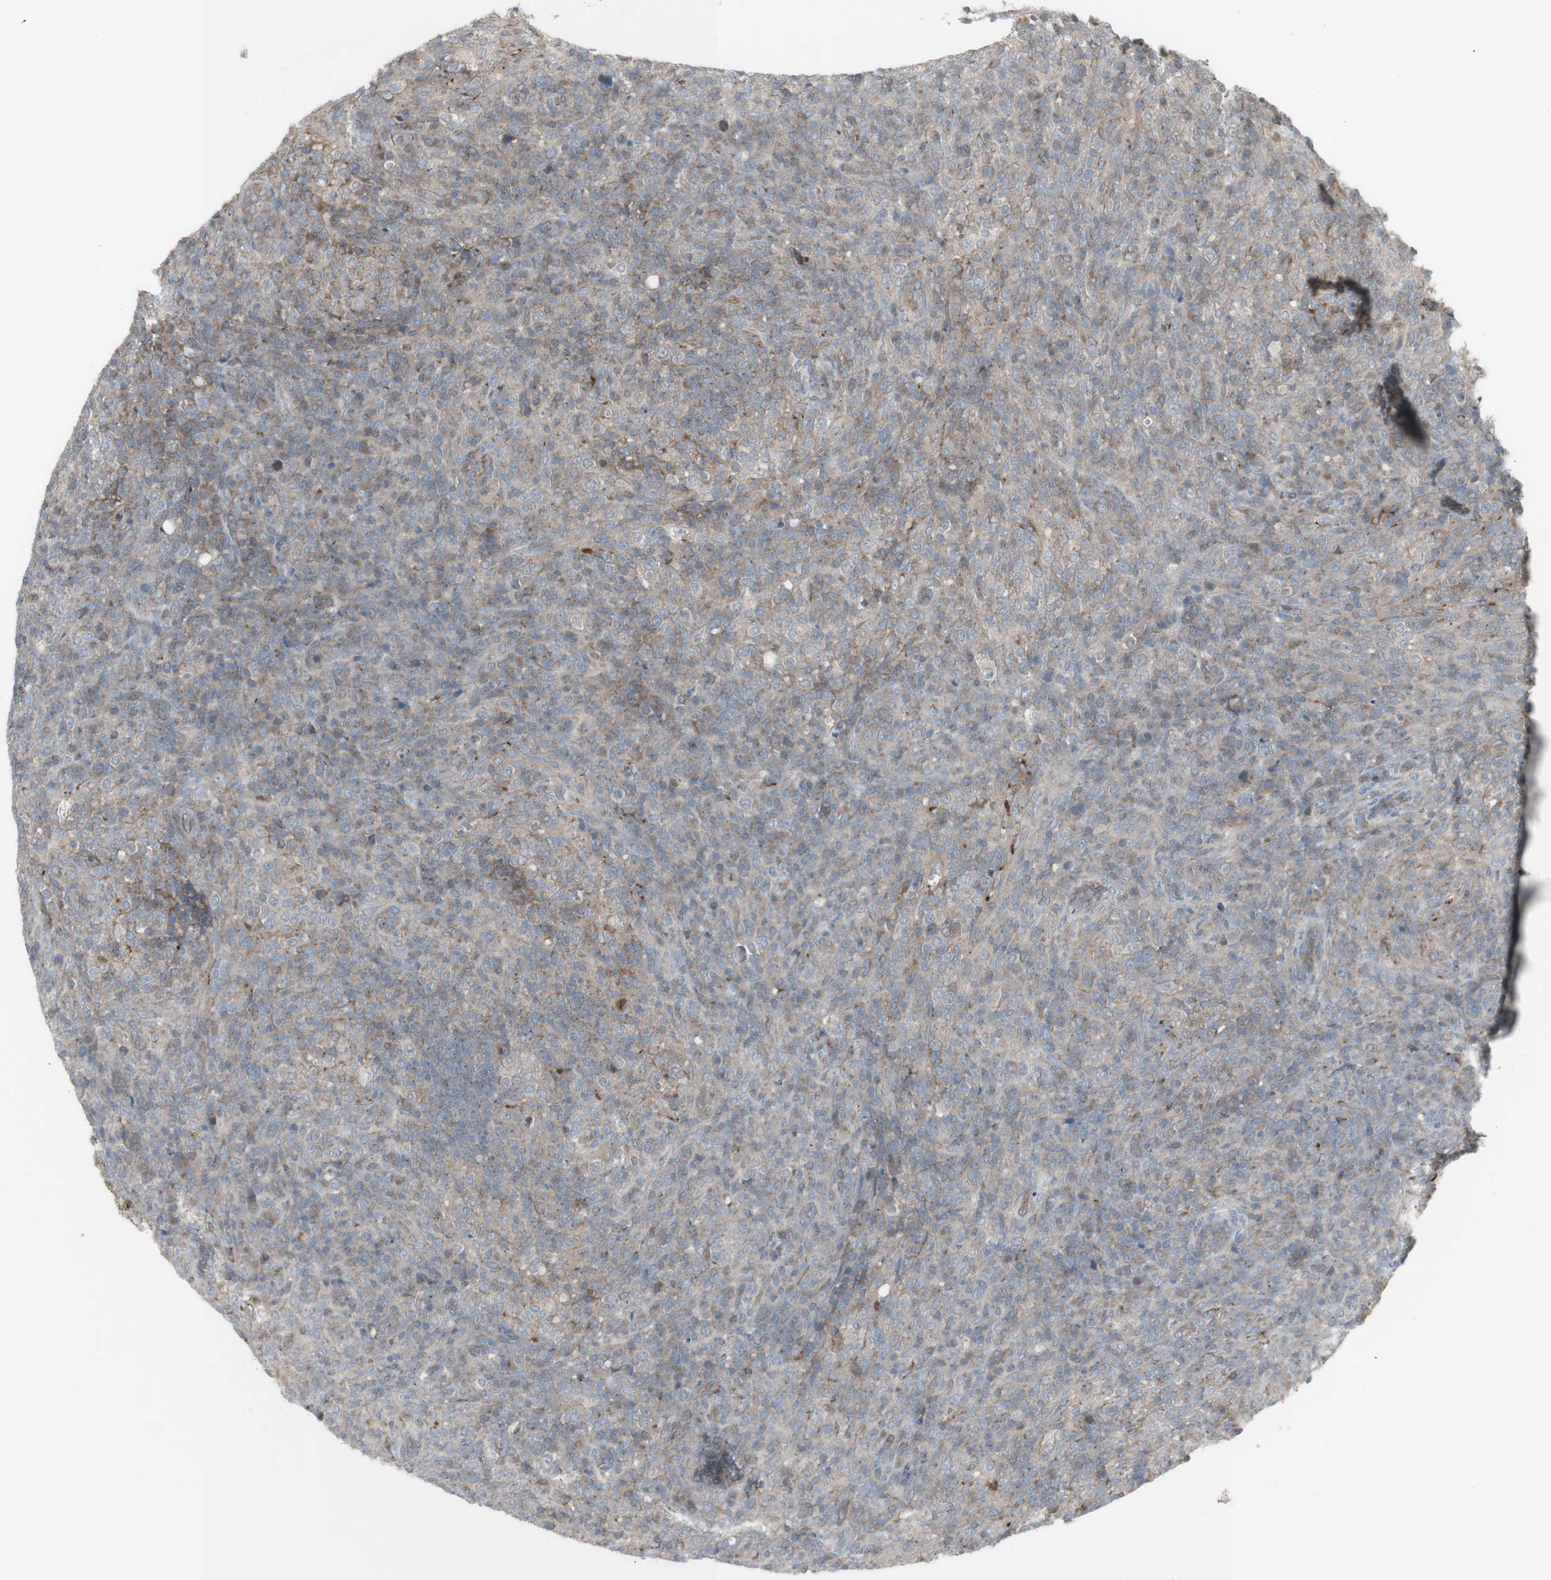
{"staining": {"intensity": "moderate", "quantity": "<25%", "location": "cytoplasmic/membranous"}, "tissue": "lymphoma", "cell_type": "Tumor cells", "image_type": "cancer", "snomed": [{"axis": "morphology", "description": "Malignant lymphoma, non-Hodgkin's type, High grade"}, {"axis": "topography", "description": "Lymph node"}], "caption": "Immunohistochemistry (IHC) (DAB) staining of human lymphoma displays moderate cytoplasmic/membranous protein expression in about <25% of tumor cells. Using DAB (brown) and hematoxylin (blue) stains, captured at high magnification using brightfield microscopy.", "gene": "GALNT6", "patient": {"sex": "female", "age": 76}}